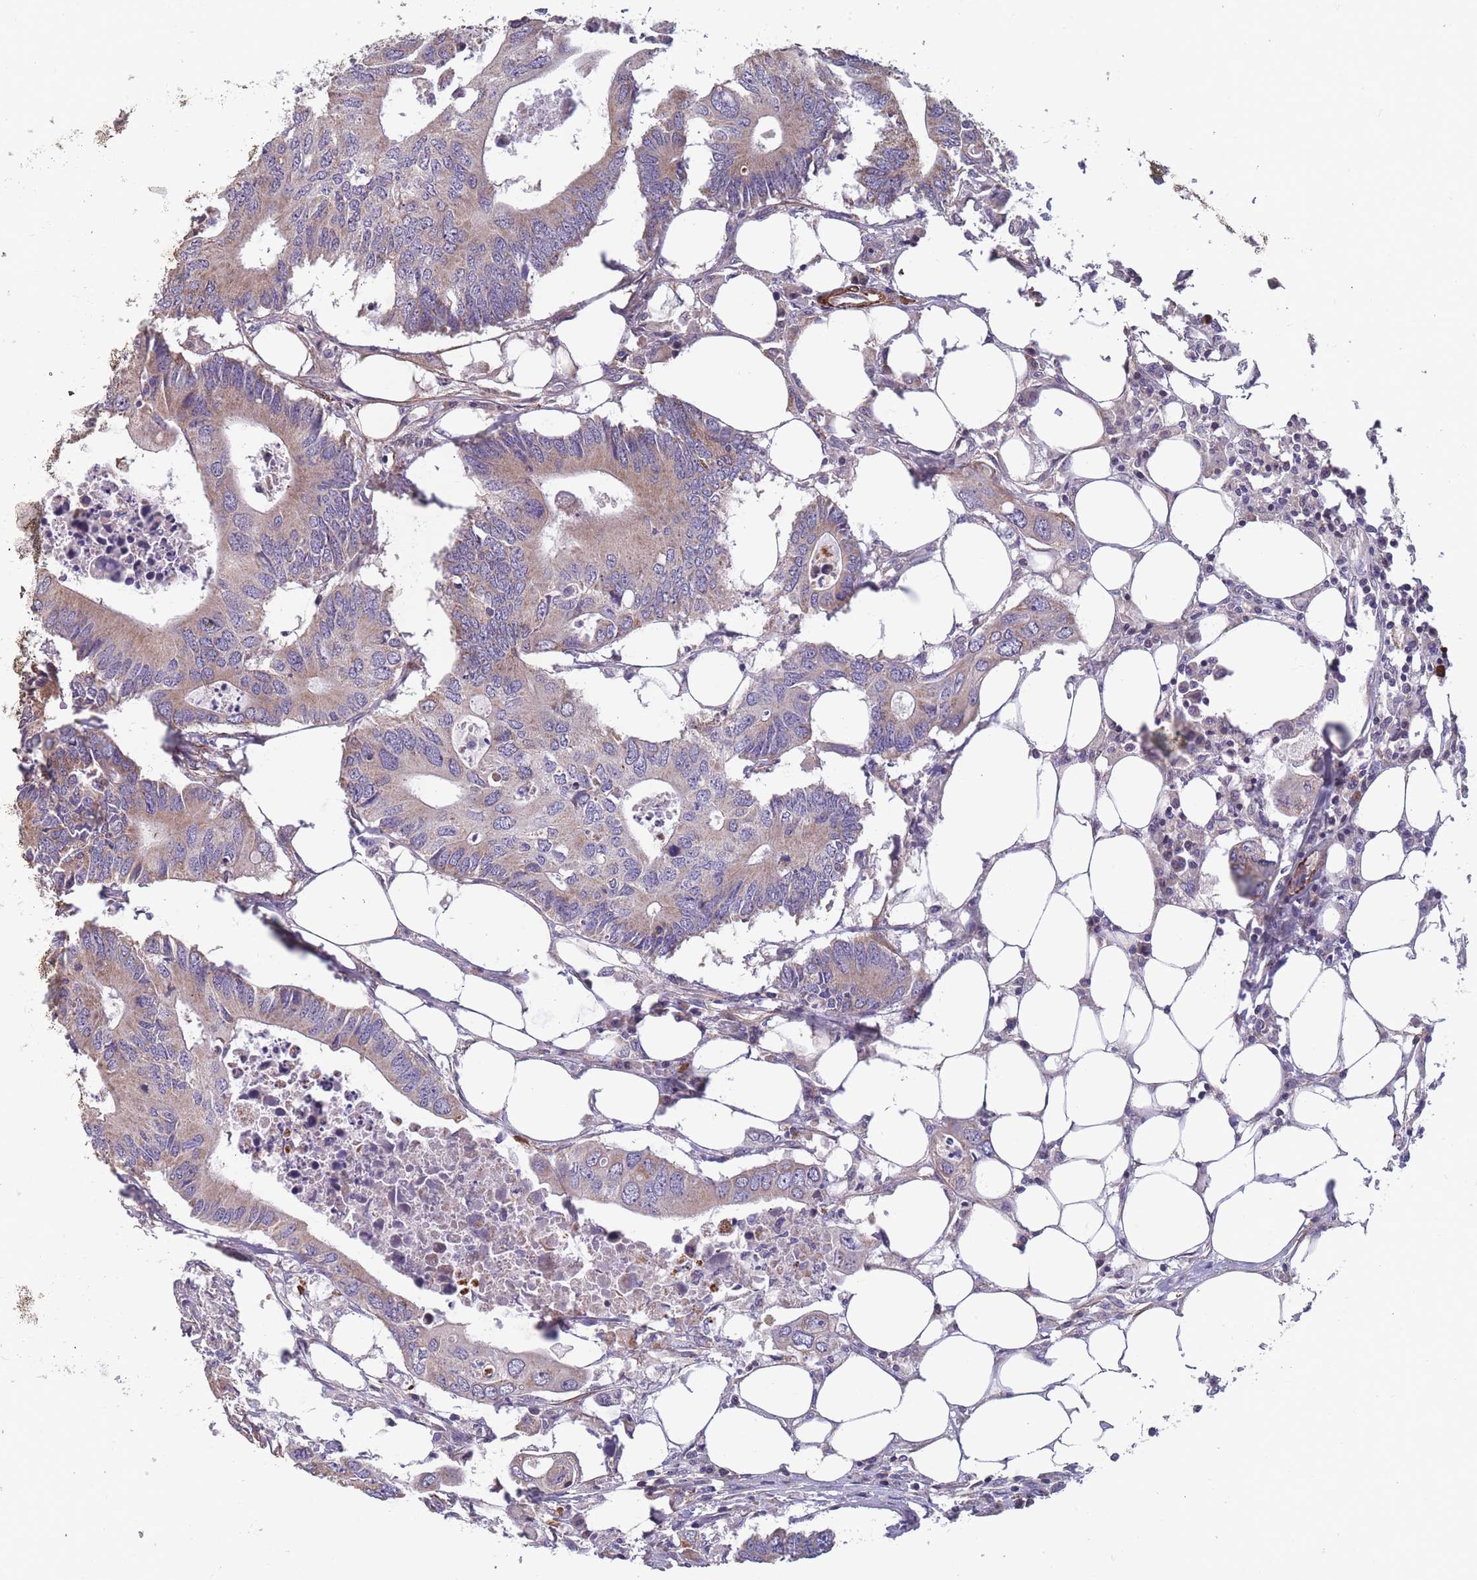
{"staining": {"intensity": "weak", "quantity": "<25%", "location": "cytoplasmic/membranous"}, "tissue": "colorectal cancer", "cell_type": "Tumor cells", "image_type": "cancer", "snomed": [{"axis": "morphology", "description": "Adenocarcinoma, NOS"}, {"axis": "topography", "description": "Colon"}], "caption": "There is no significant staining in tumor cells of colorectal adenocarcinoma.", "gene": "TOMM40L", "patient": {"sex": "male", "age": 71}}